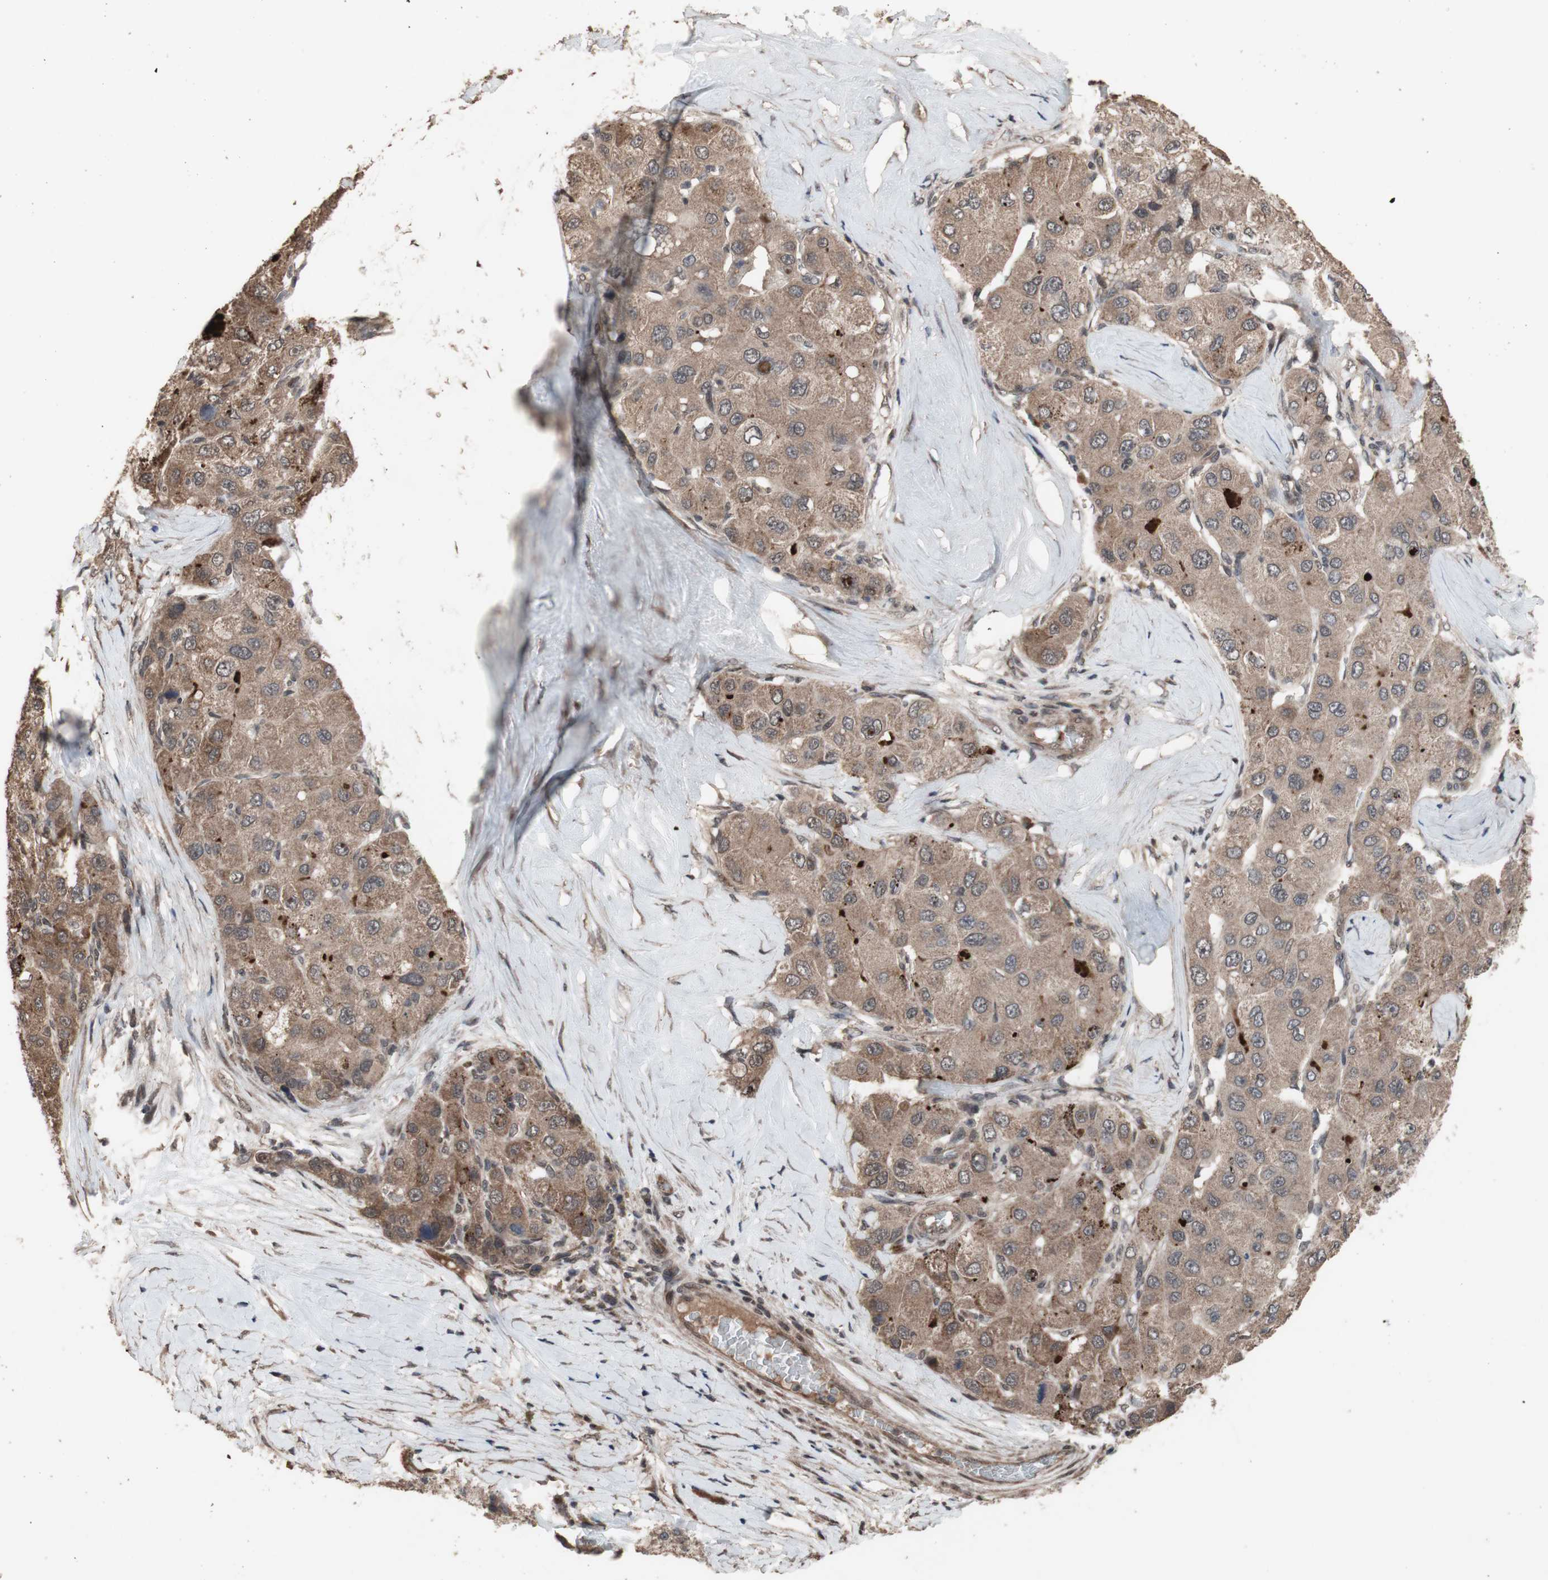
{"staining": {"intensity": "moderate", "quantity": "25%-75%", "location": "cytoplasmic/membranous"}, "tissue": "liver cancer", "cell_type": "Tumor cells", "image_type": "cancer", "snomed": [{"axis": "morphology", "description": "Carcinoma, Hepatocellular, NOS"}, {"axis": "topography", "description": "Liver"}], "caption": "The micrograph shows immunohistochemical staining of hepatocellular carcinoma (liver). There is moderate cytoplasmic/membranous staining is appreciated in about 25%-75% of tumor cells.", "gene": "KANSL1", "patient": {"sex": "male", "age": 80}}